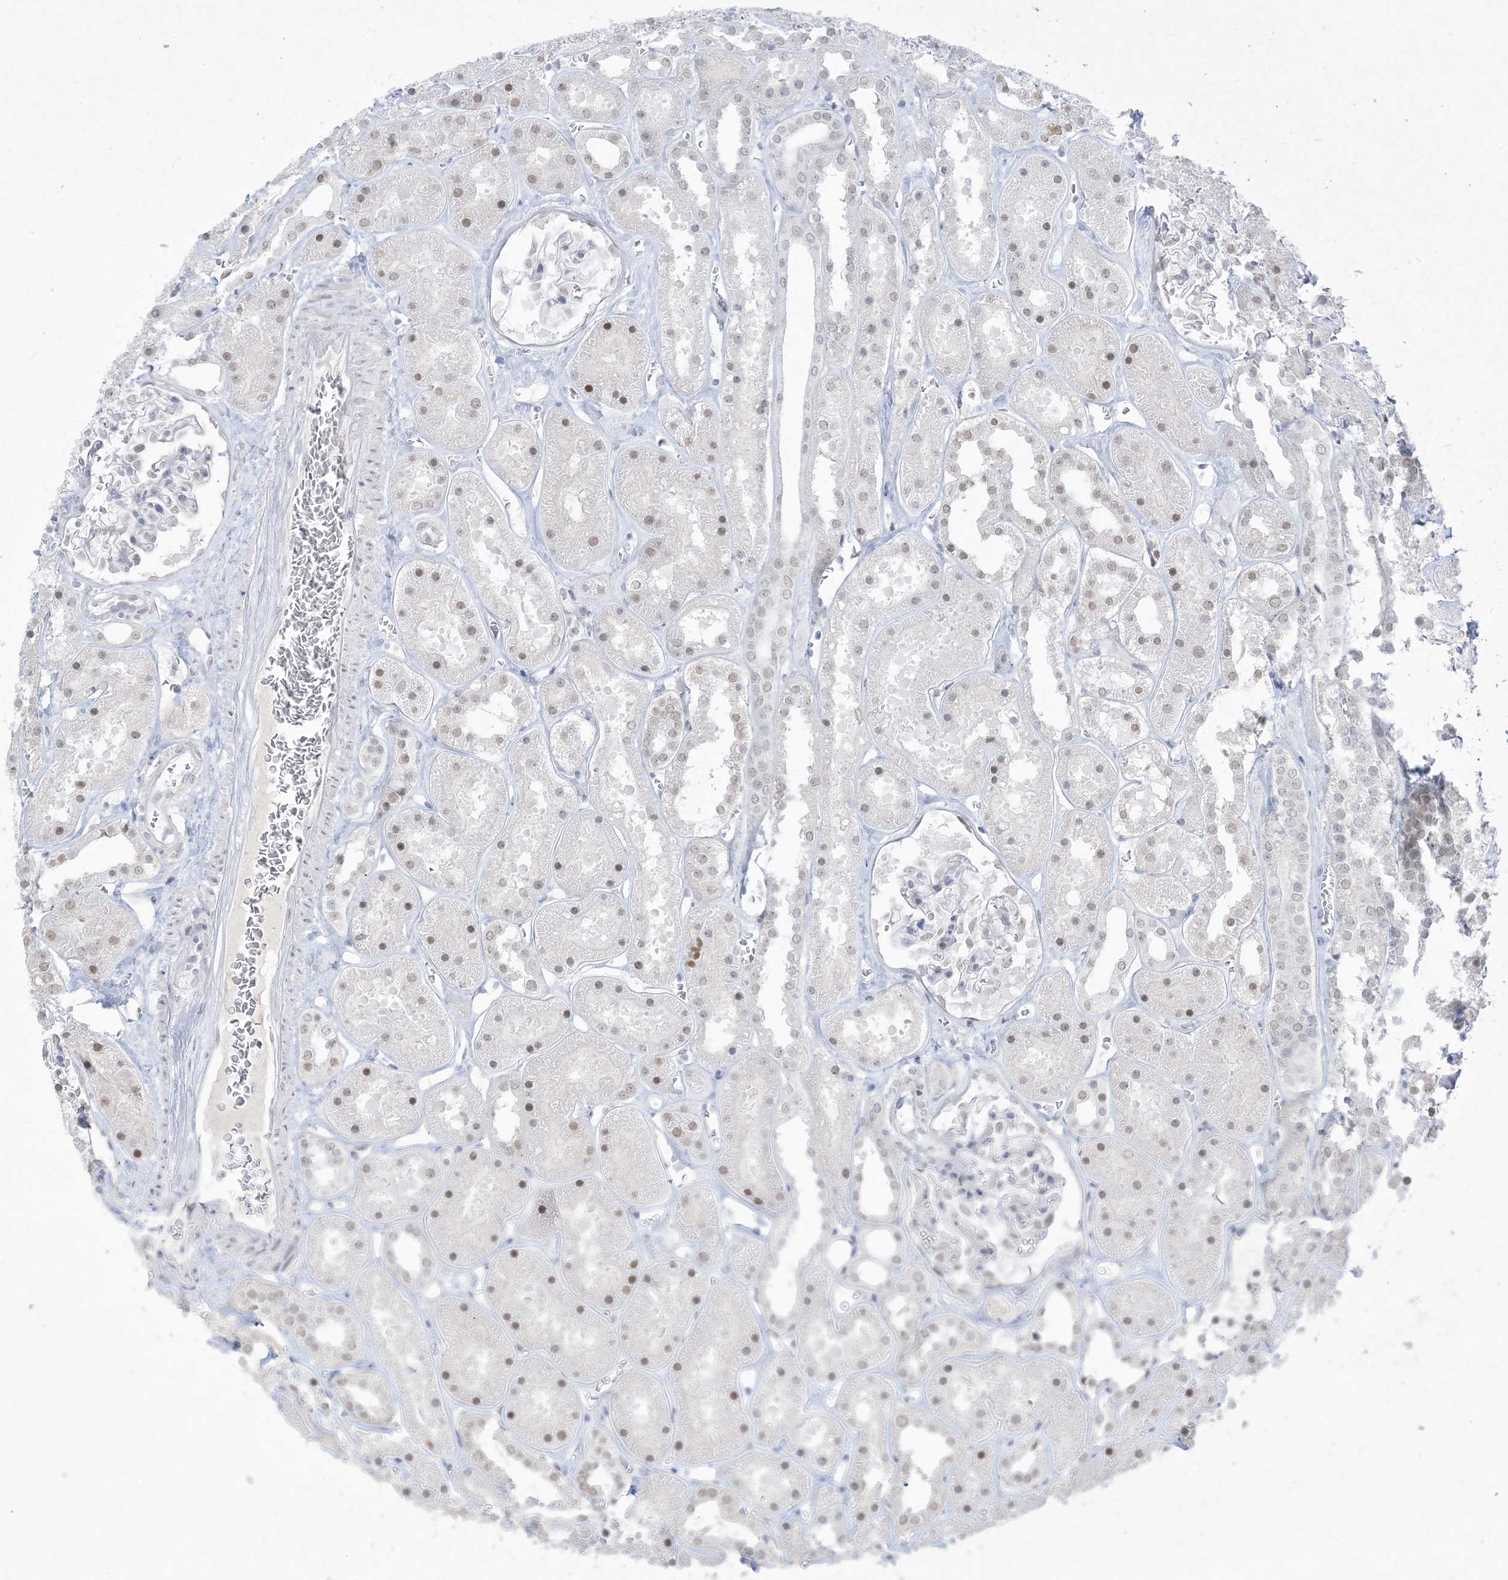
{"staining": {"intensity": "negative", "quantity": "none", "location": "none"}, "tissue": "kidney", "cell_type": "Cells in glomeruli", "image_type": "normal", "snomed": [{"axis": "morphology", "description": "Normal tissue, NOS"}, {"axis": "topography", "description": "Kidney"}], "caption": "Immunohistochemistry (IHC) photomicrograph of normal kidney: human kidney stained with DAB displays no significant protein staining in cells in glomeruli. (DAB (3,3'-diaminobenzidine) IHC with hematoxylin counter stain).", "gene": "HOMEZ", "patient": {"sex": "female", "age": 41}}